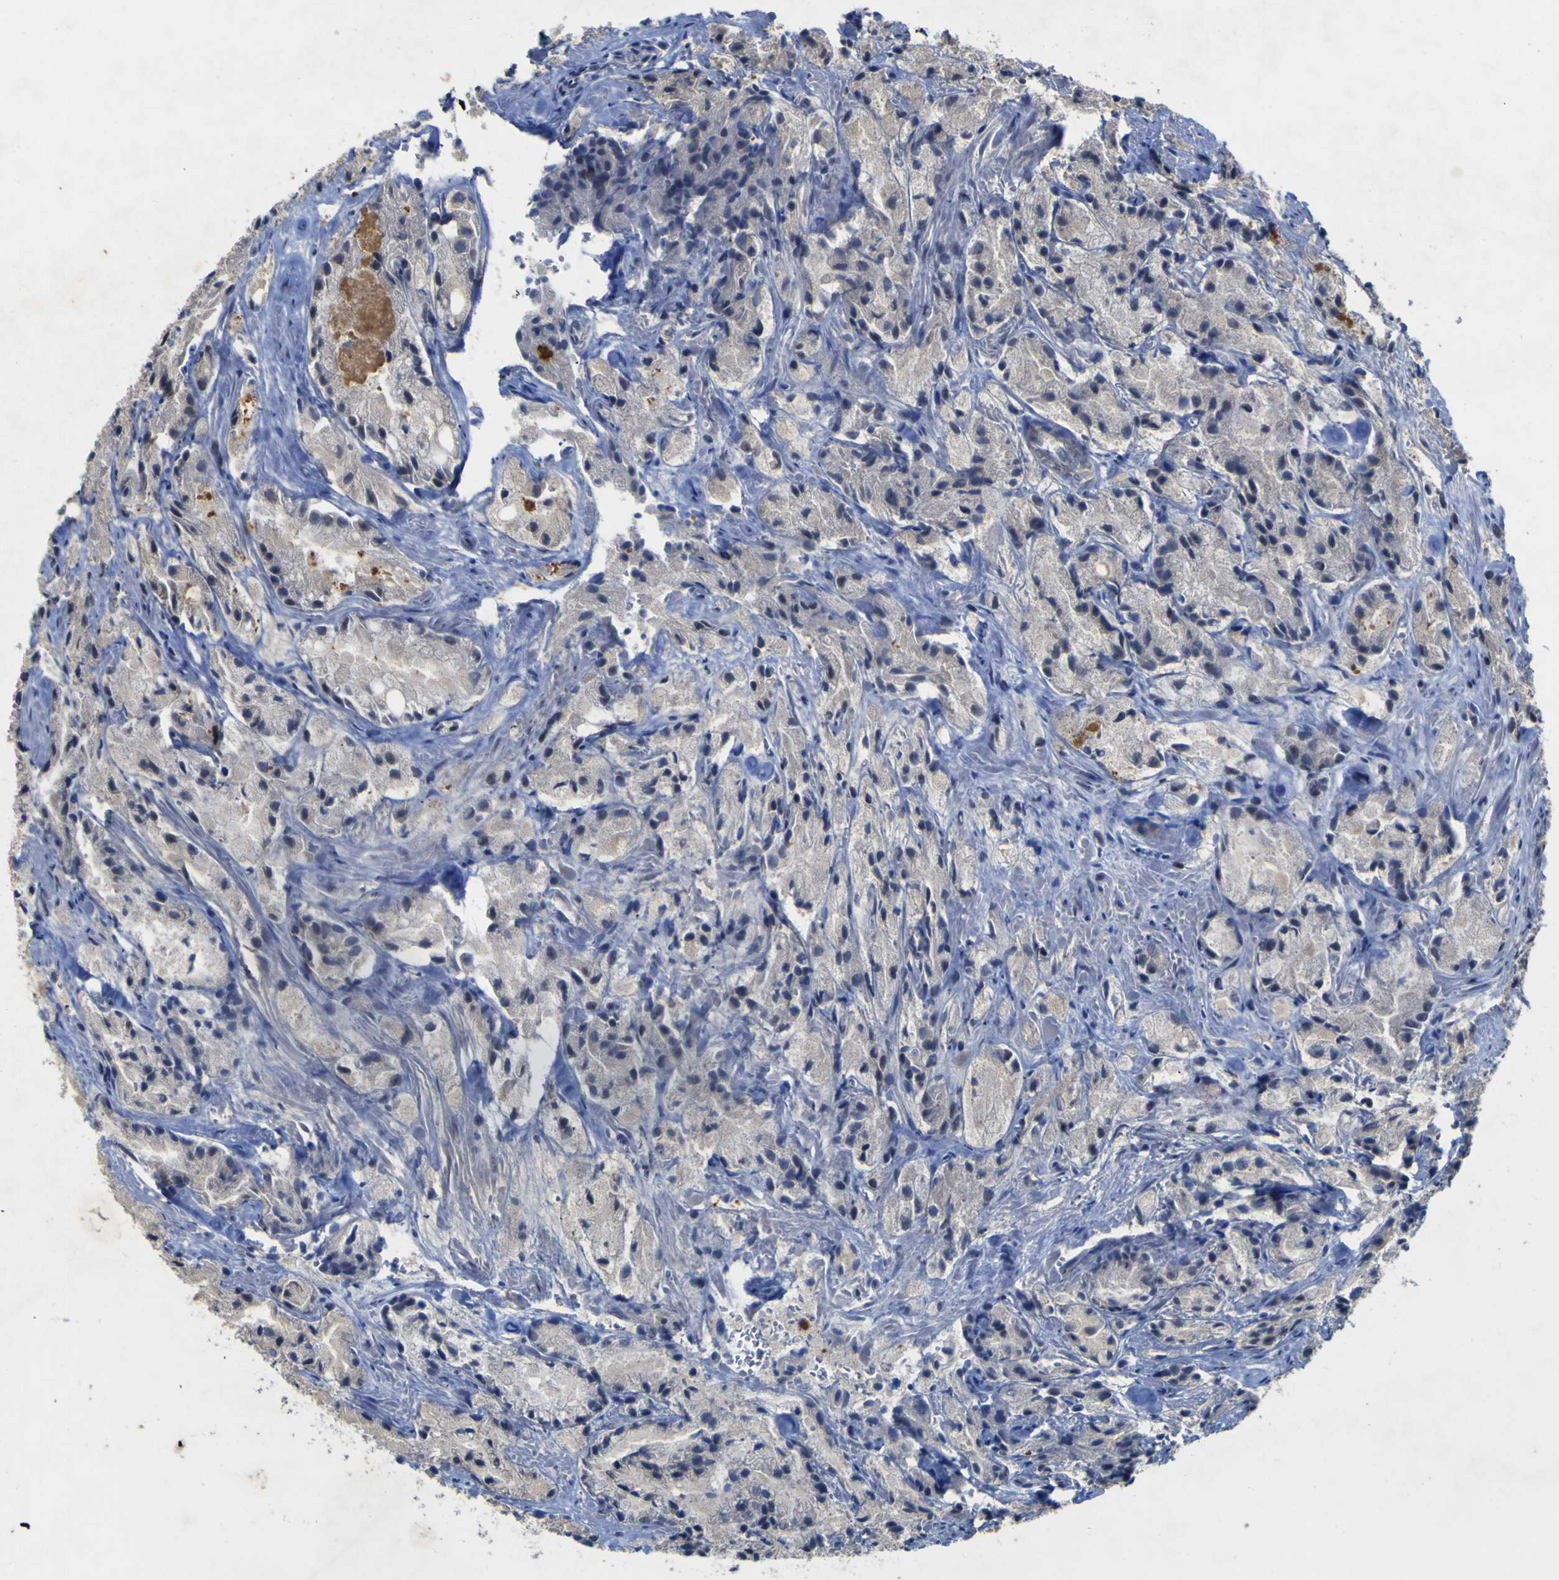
{"staining": {"intensity": "negative", "quantity": "none", "location": "none"}, "tissue": "prostate cancer", "cell_type": "Tumor cells", "image_type": "cancer", "snomed": [{"axis": "morphology", "description": "Adenocarcinoma, Low grade"}, {"axis": "topography", "description": "Prostate"}], "caption": "Human prostate adenocarcinoma (low-grade) stained for a protein using immunohistochemistry shows no expression in tumor cells.", "gene": "TNFRSF11A", "patient": {"sex": "male", "age": 64}}